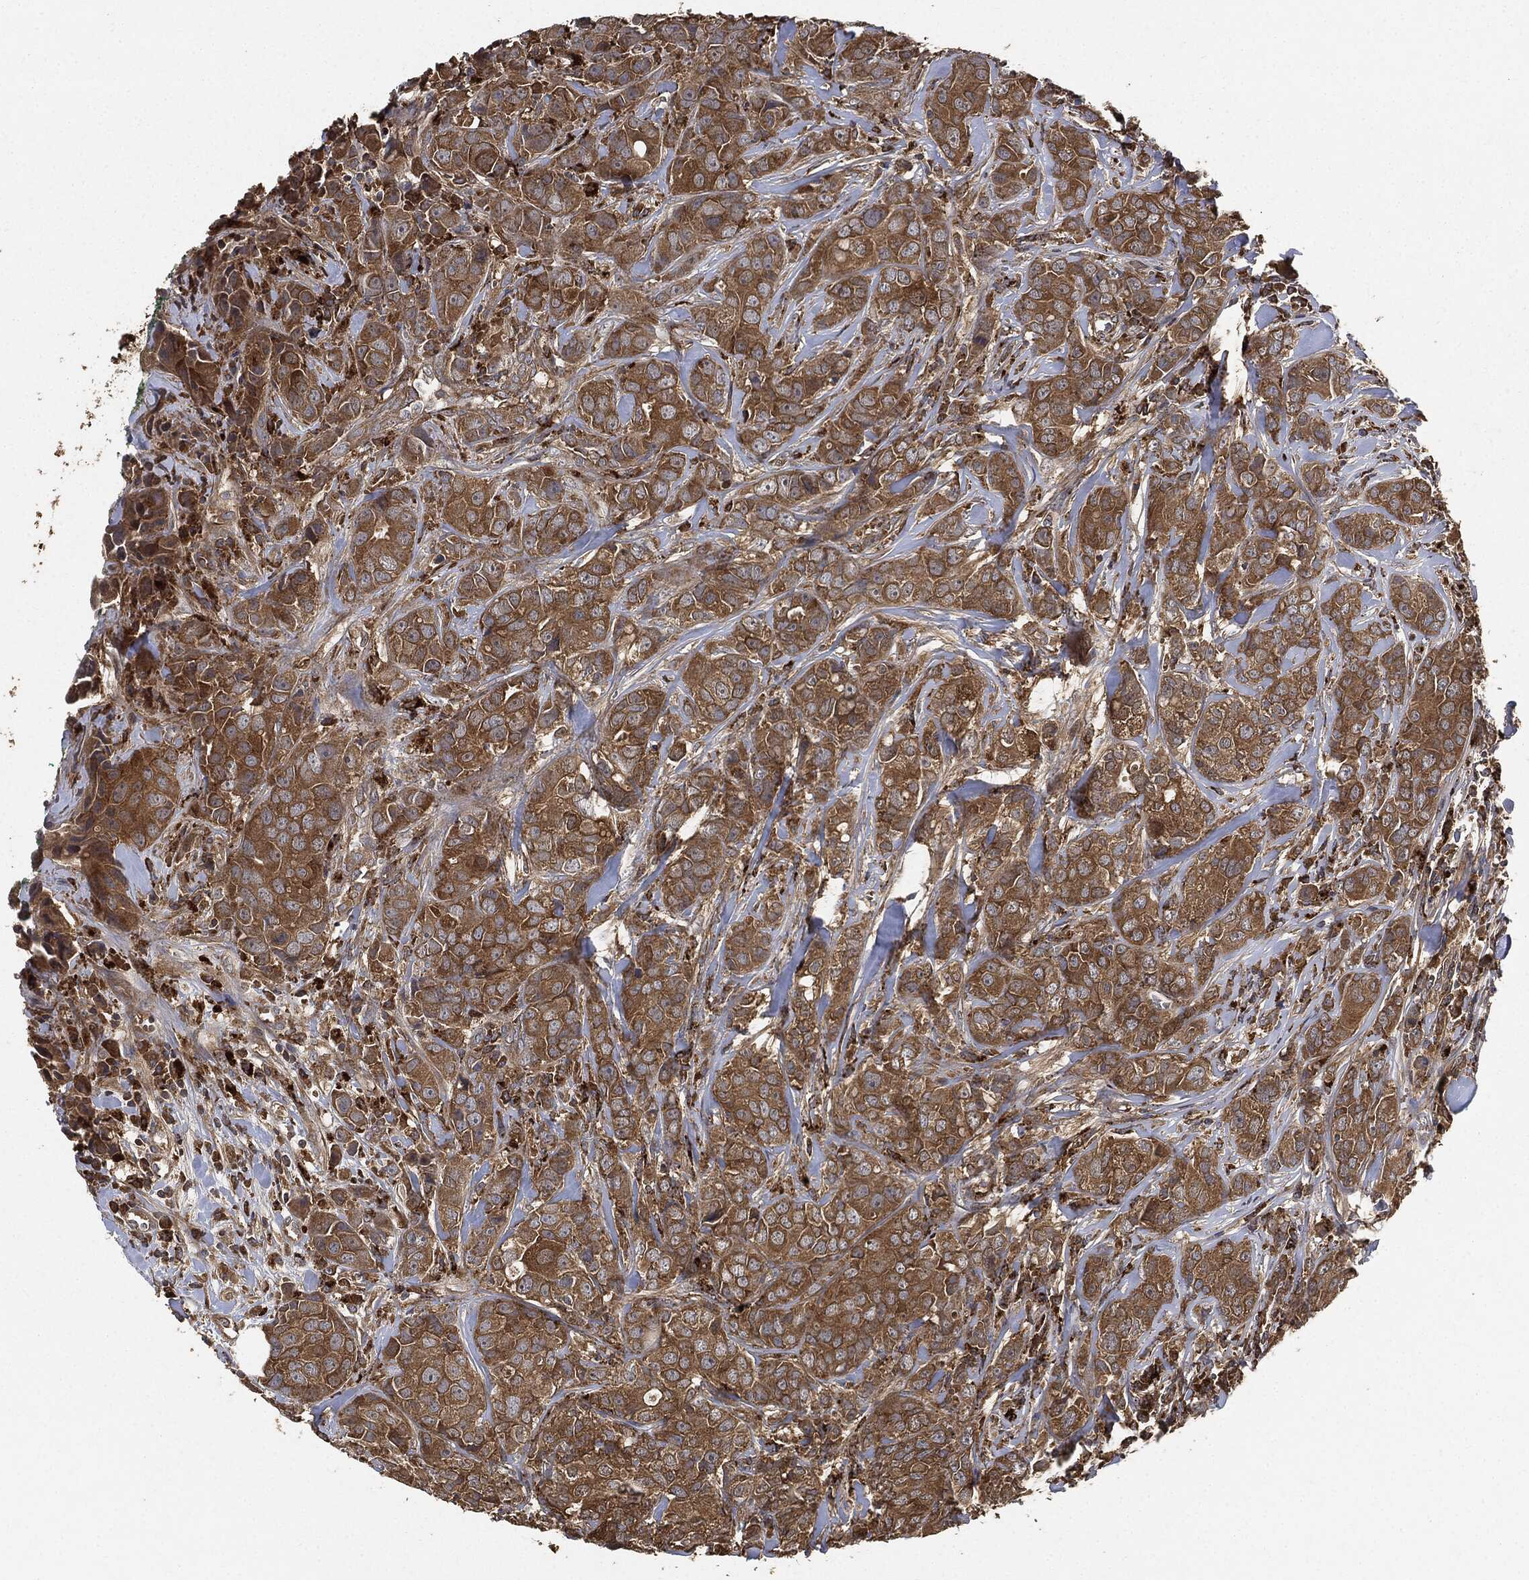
{"staining": {"intensity": "strong", "quantity": "25%-75%", "location": "cytoplasmic/membranous"}, "tissue": "breast cancer", "cell_type": "Tumor cells", "image_type": "cancer", "snomed": [{"axis": "morphology", "description": "Duct carcinoma"}, {"axis": "topography", "description": "Breast"}], "caption": "Immunohistochemistry (IHC) image of neoplastic tissue: human breast cancer (intraductal carcinoma) stained using immunohistochemistry (IHC) demonstrates high levels of strong protein expression localized specifically in the cytoplasmic/membranous of tumor cells, appearing as a cytoplasmic/membranous brown color.", "gene": "BRAF", "patient": {"sex": "female", "age": 43}}